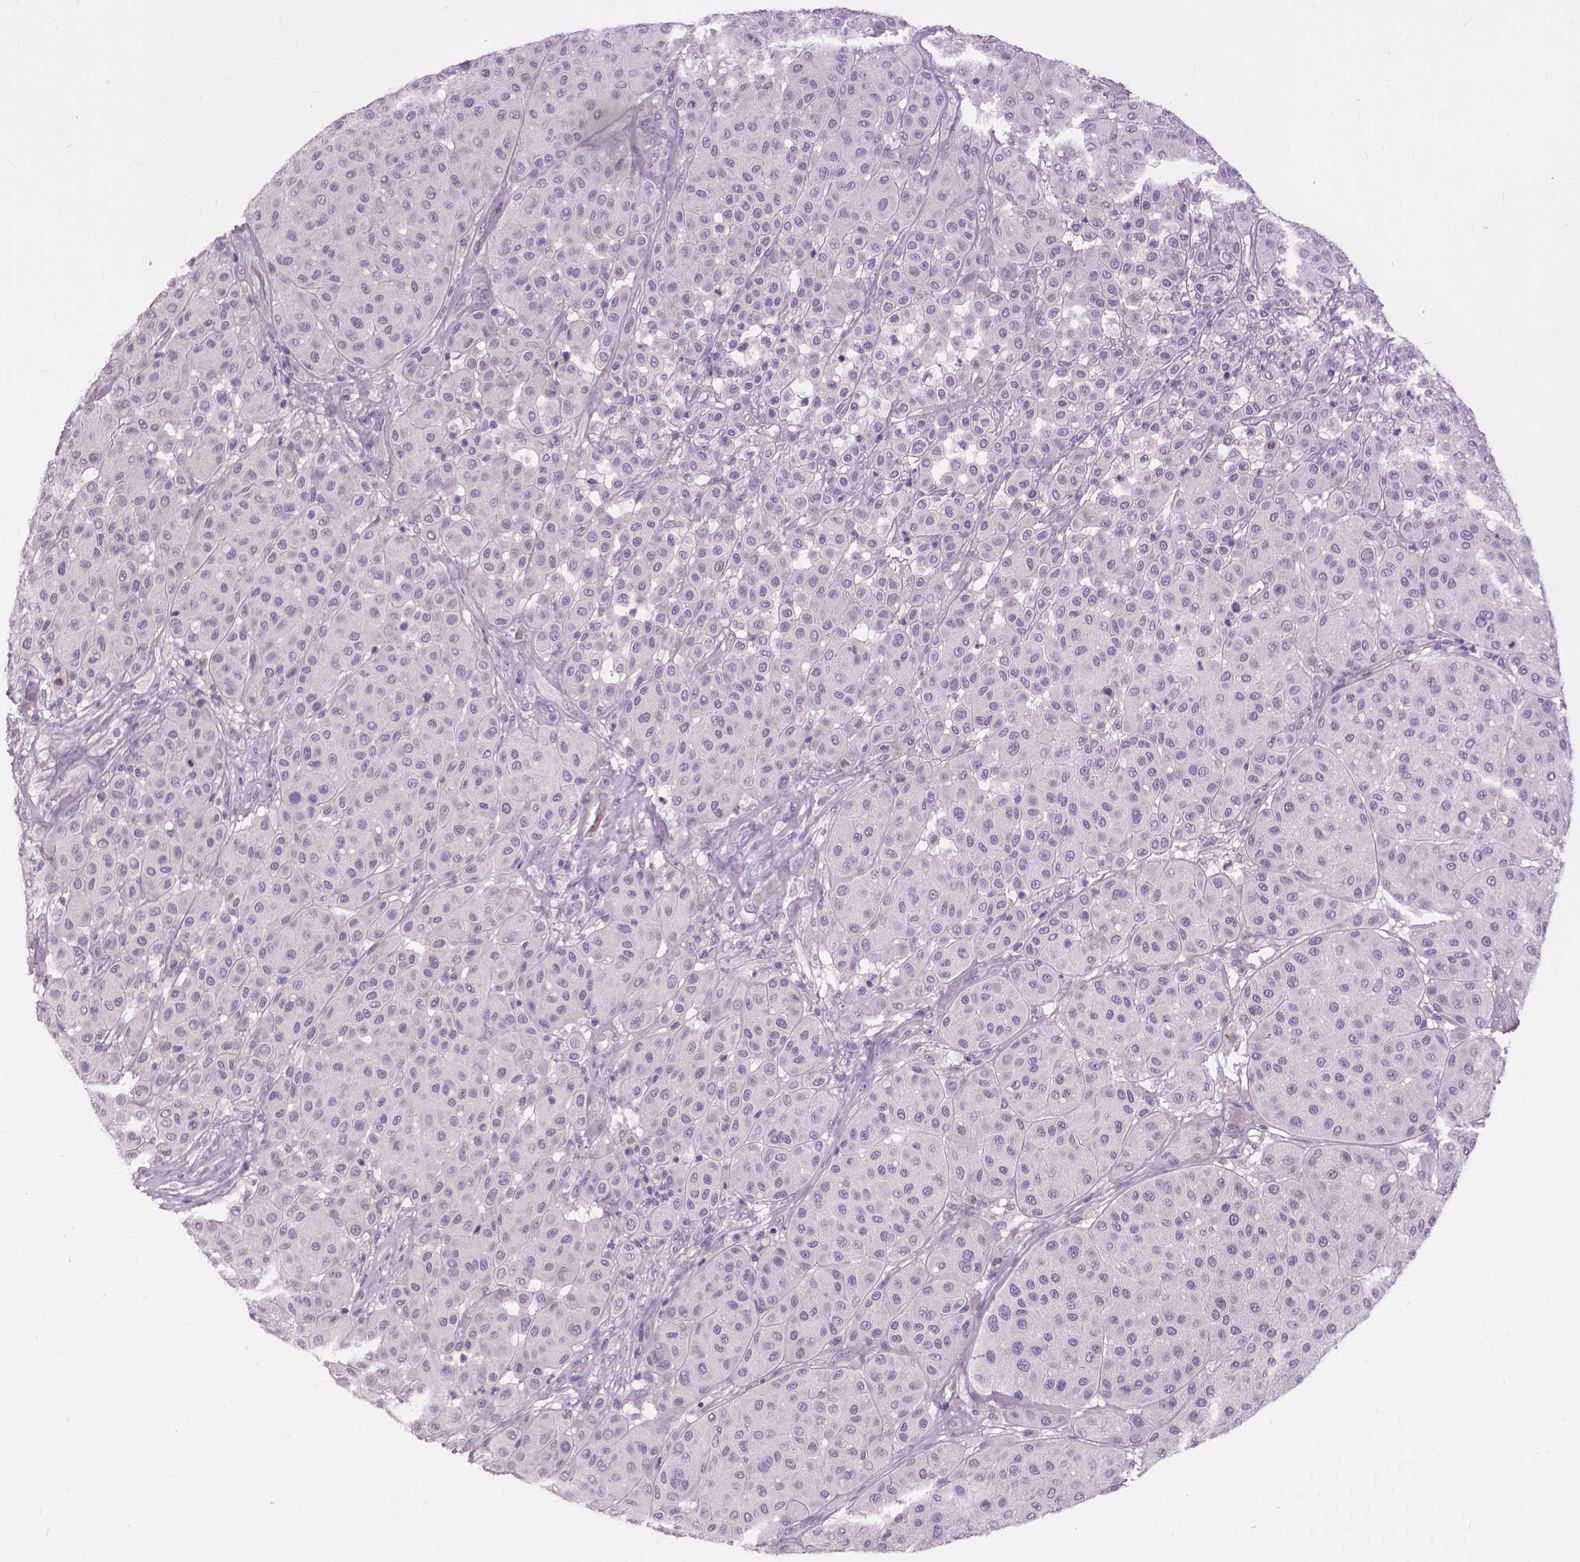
{"staining": {"intensity": "negative", "quantity": "none", "location": "none"}, "tissue": "melanoma", "cell_type": "Tumor cells", "image_type": "cancer", "snomed": [{"axis": "morphology", "description": "Malignant melanoma, Metastatic site"}, {"axis": "topography", "description": "Smooth muscle"}], "caption": "Human malignant melanoma (metastatic site) stained for a protein using immunohistochemistry reveals no positivity in tumor cells.", "gene": "GRIN2A", "patient": {"sex": "male", "age": 41}}